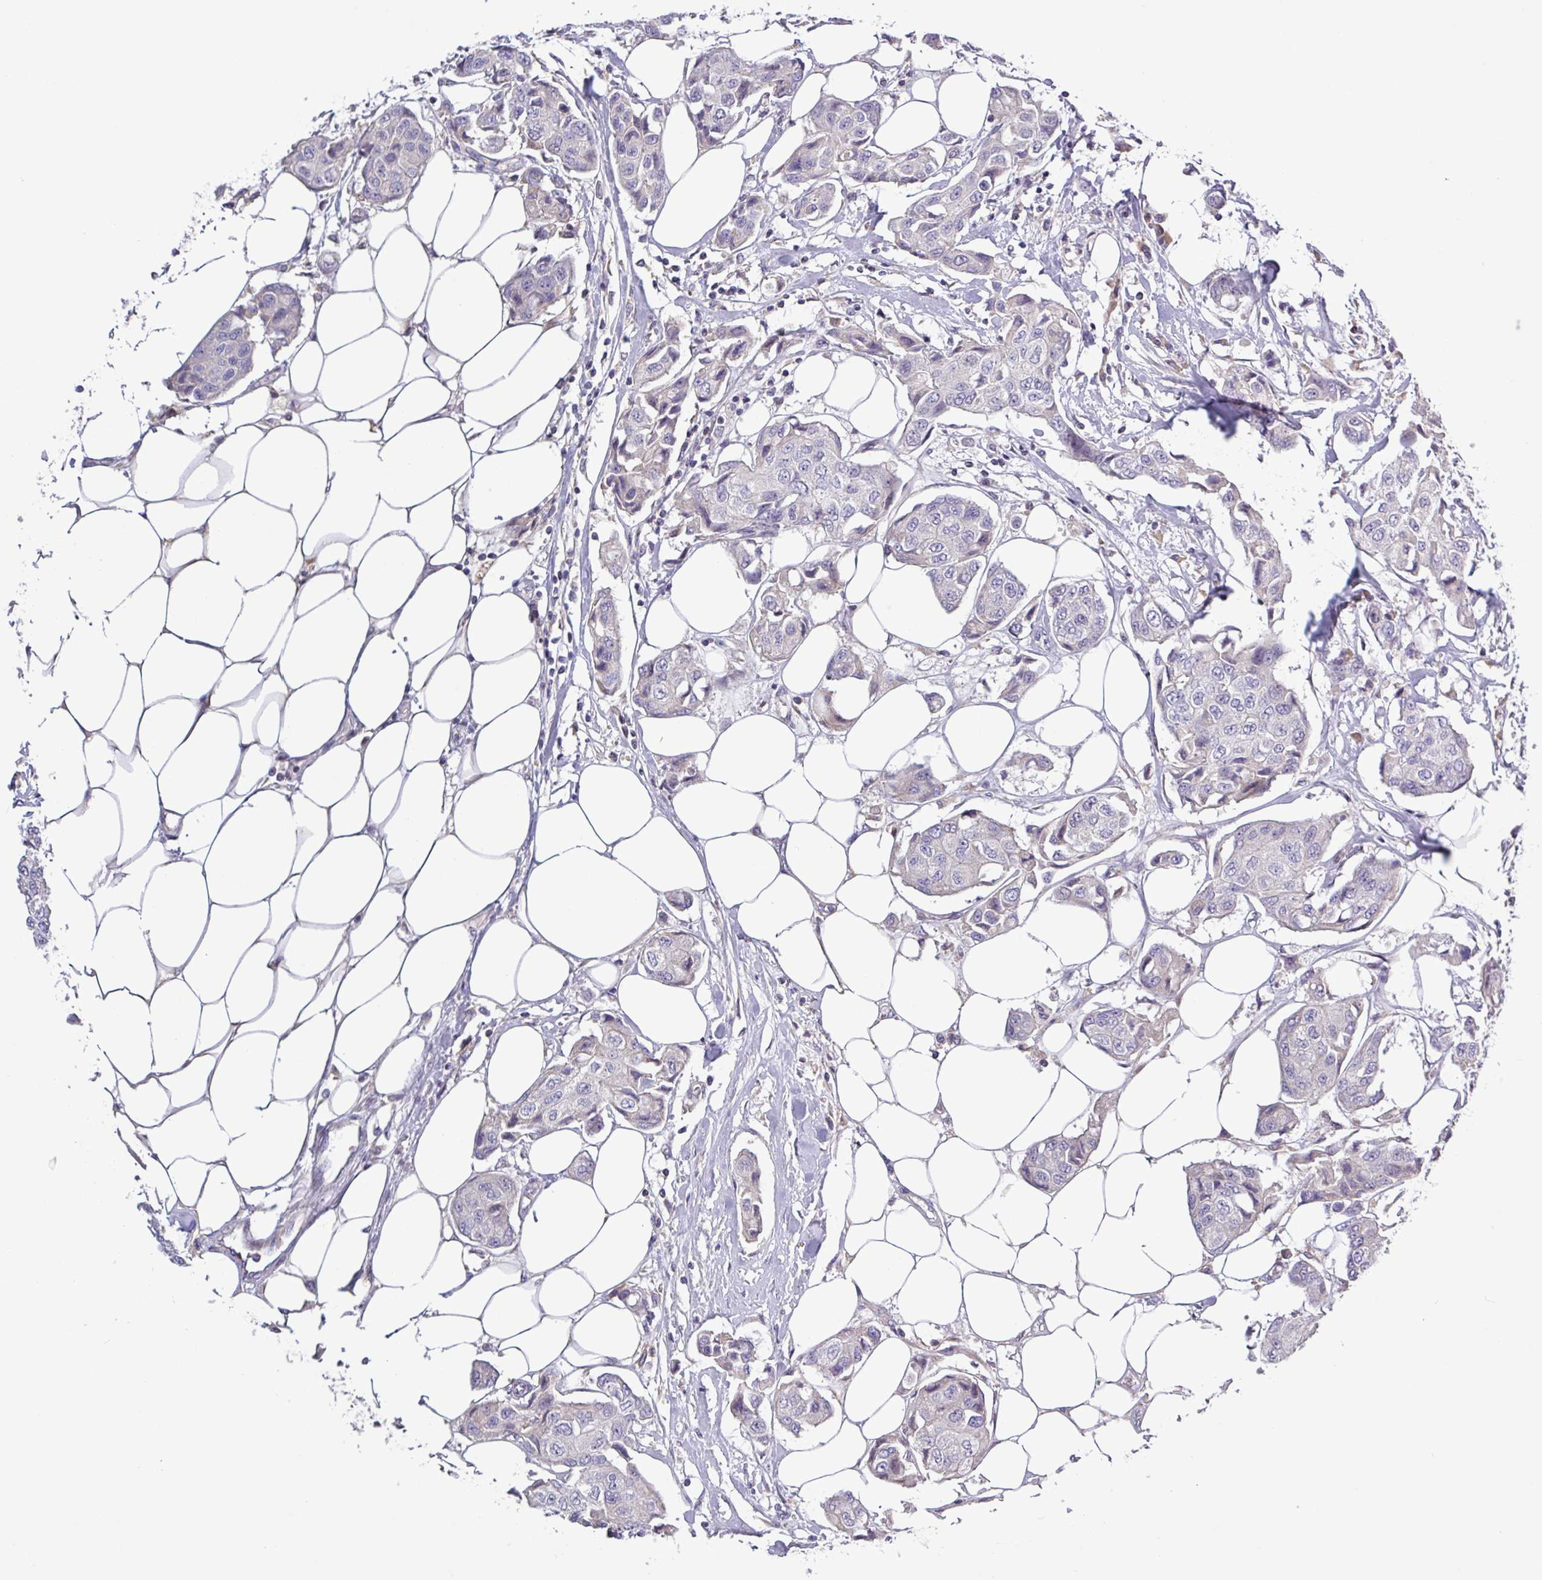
{"staining": {"intensity": "negative", "quantity": "none", "location": "none"}, "tissue": "breast cancer", "cell_type": "Tumor cells", "image_type": "cancer", "snomed": [{"axis": "morphology", "description": "Duct carcinoma"}, {"axis": "topography", "description": "Breast"}, {"axis": "topography", "description": "Lymph node"}], "caption": "This is an IHC histopathology image of breast cancer. There is no staining in tumor cells.", "gene": "SFTPB", "patient": {"sex": "female", "age": 80}}